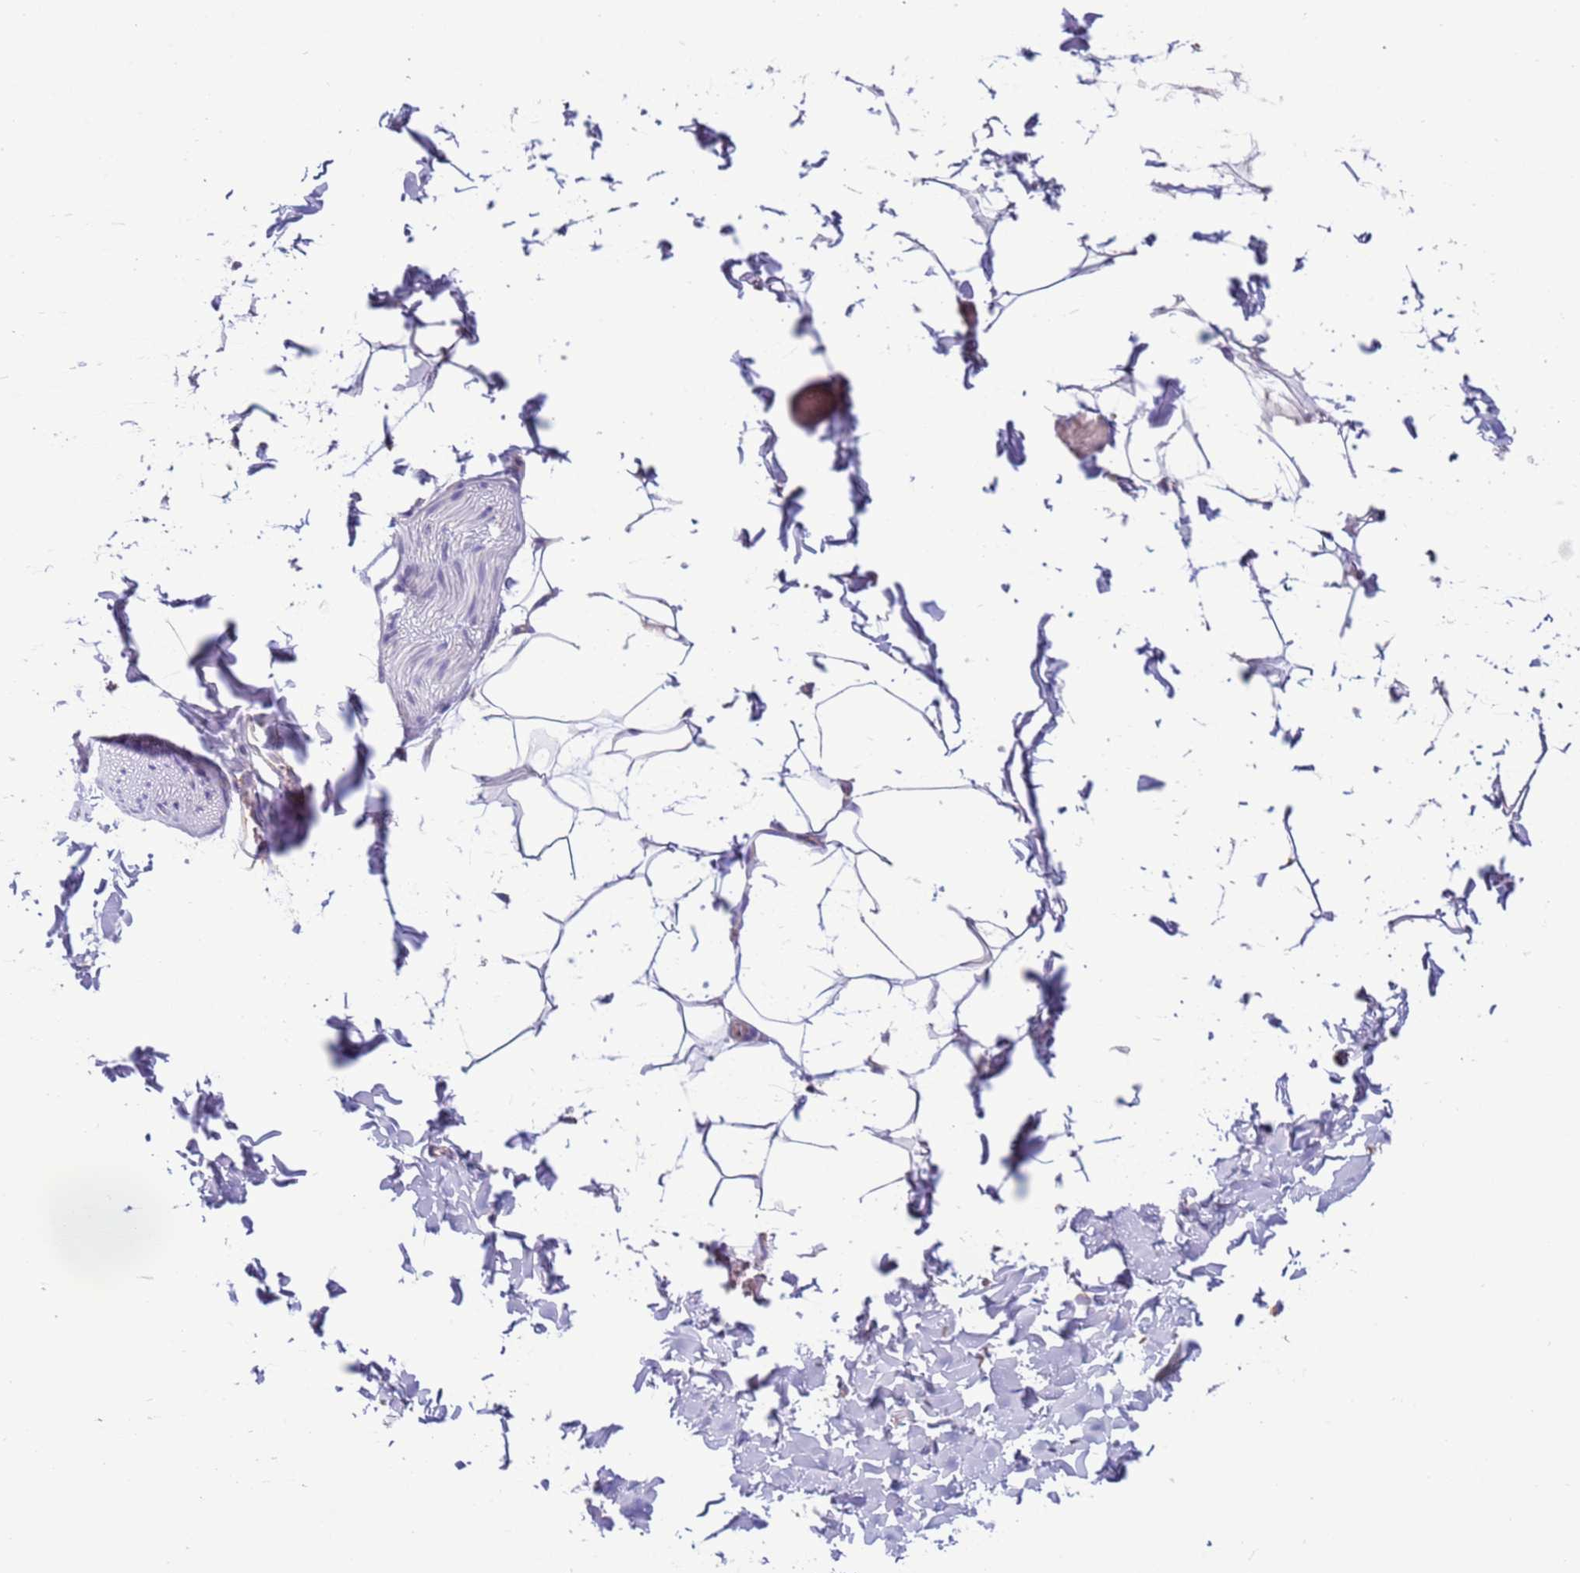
{"staining": {"intensity": "negative", "quantity": "none", "location": "none"}, "tissue": "adipose tissue", "cell_type": "Adipocytes", "image_type": "normal", "snomed": [{"axis": "morphology", "description": "Normal tissue, NOS"}, {"axis": "topography", "description": "Gallbladder"}, {"axis": "topography", "description": "Peripheral nerve tissue"}], "caption": "Adipocytes are negative for brown protein staining in benign adipose tissue. (DAB IHC visualized using brightfield microscopy, high magnification).", "gene": "VARS1", "patient": {"sex": "male", "age": 38}}